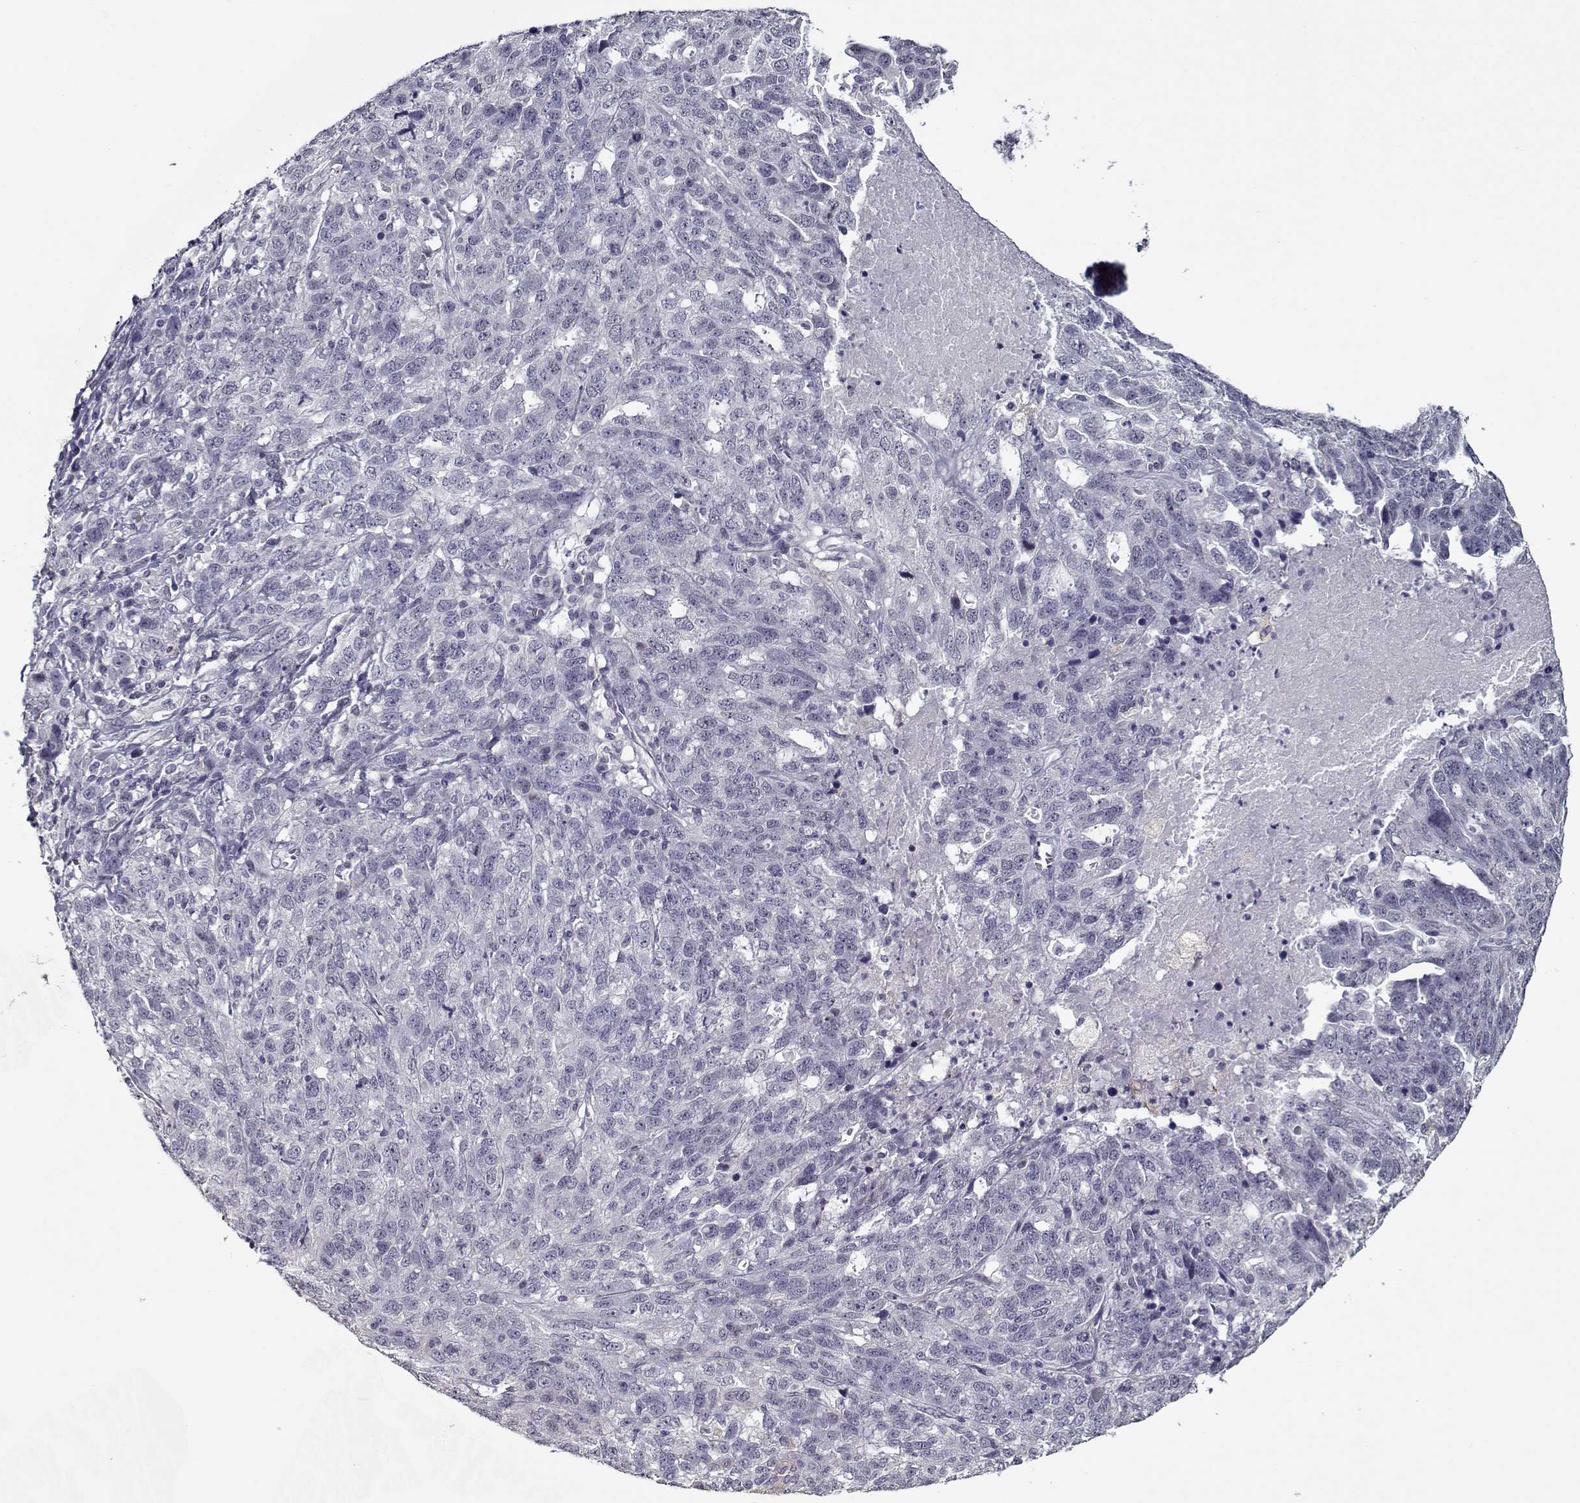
{"staining": {"intensity": "negative", "quantity": "none", "location": "none"}, "tissue": "ovarian cancer", "cell_type": "Tumor cells", "image_type": "cancer", "snomed": [{"axis": "morphology", "description": "Cystadenocarcinoma, serous, NOS"}, {"axis": "topography", "description": "Ovary"}], "caption": "The histopathology image exhibits no significant staining in tumor cells of ovarian serous cystadenocarcinoma.", "gene": "SEC16B", "patient": {"sex": "female", "age": 71}}